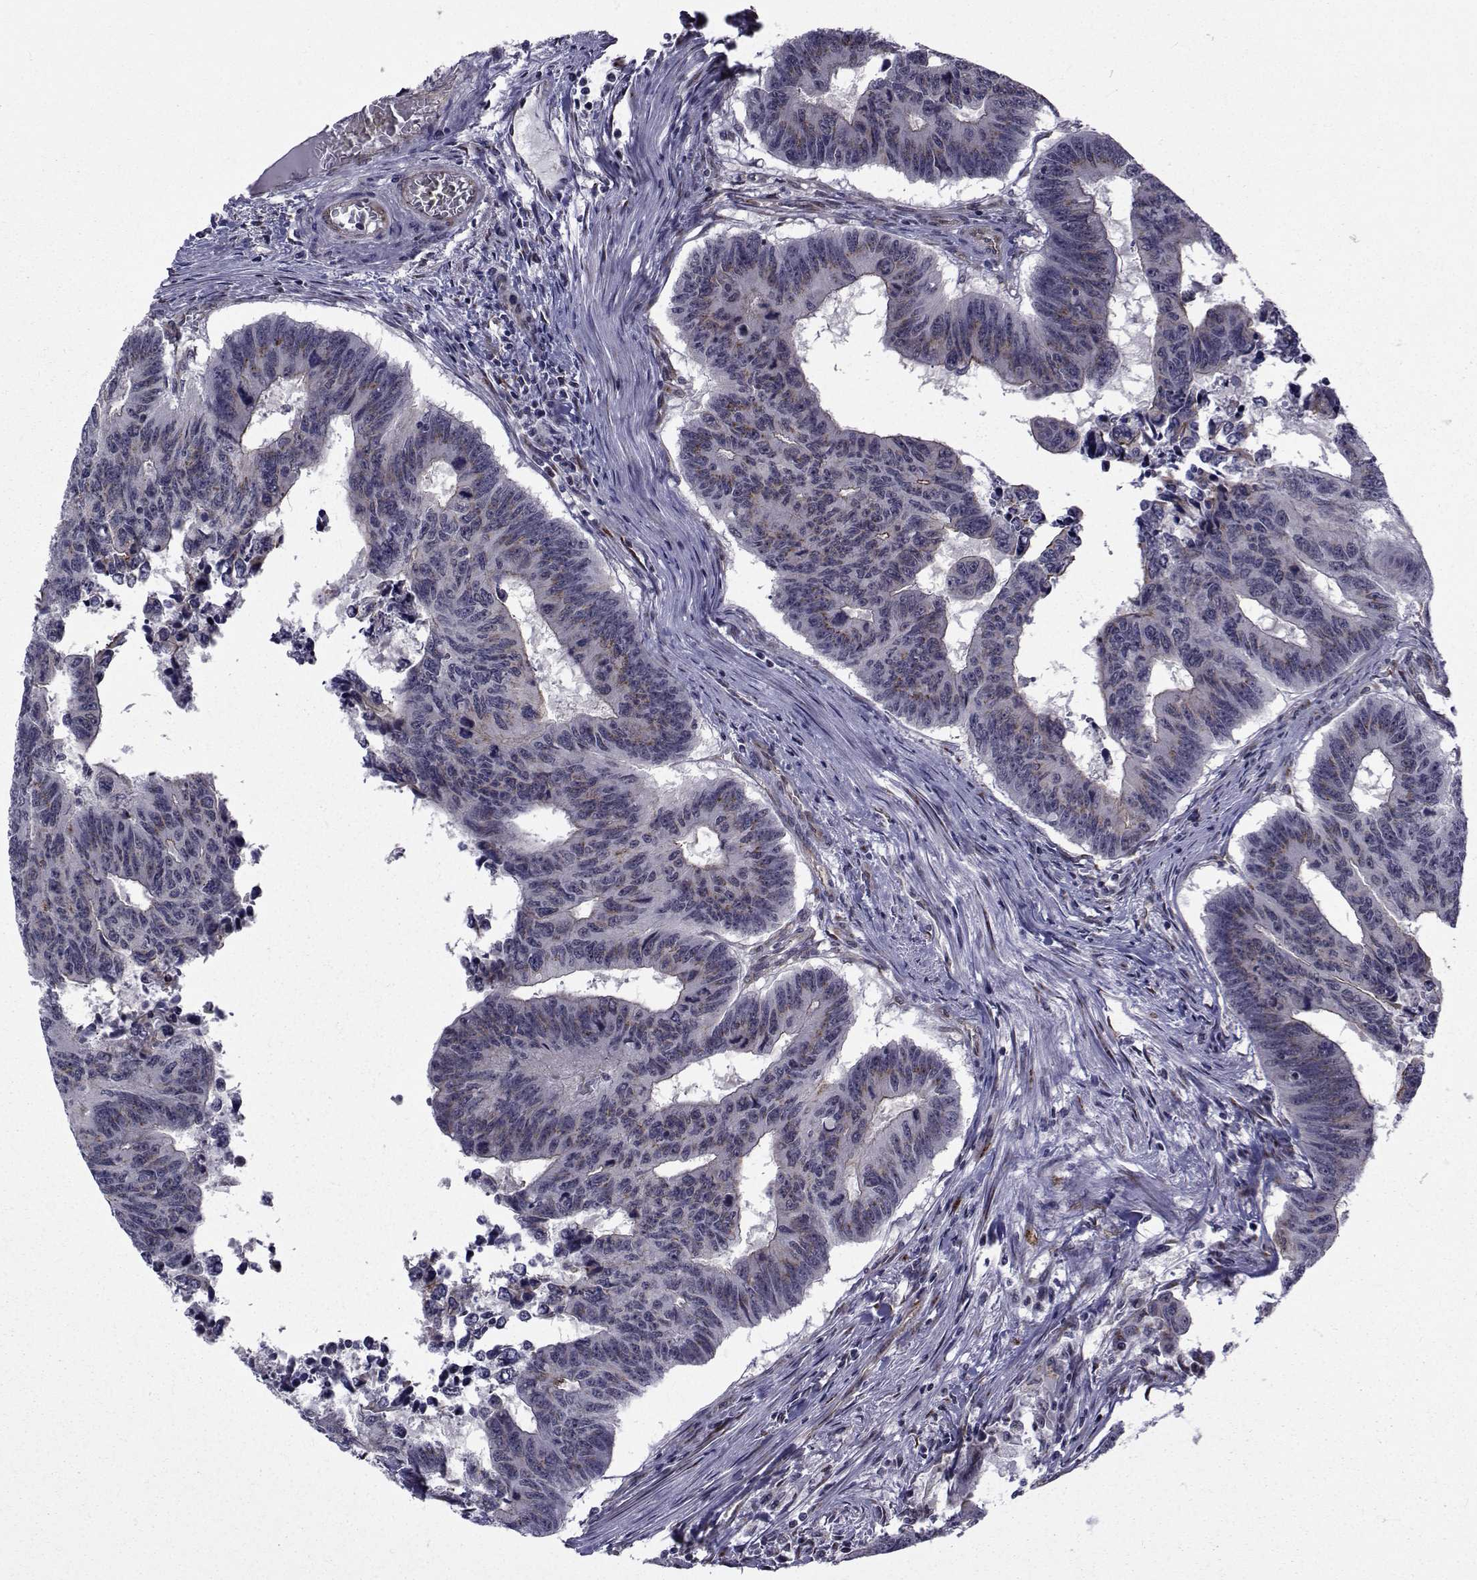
{"staining": {"intensity": "weak", "quantity": "25%-75%", "location": "cytoplasmic/membranous"}, "tissue": "colorectal cancer", "cell_type": "Tumor cells", "image_type": "cancer", "snomed": [{"axis": "morphology", "description": "Adenocarcinoma, NOS"}, {"axis": "topography", "description": "Rectum"}], "caption": "Human colorectal adenocarcinoma stained with a protein marker displays weak staining in tumor cells.", "gene": "ATP6V1C2", "patient": {"sex": "female", "age": 85}}